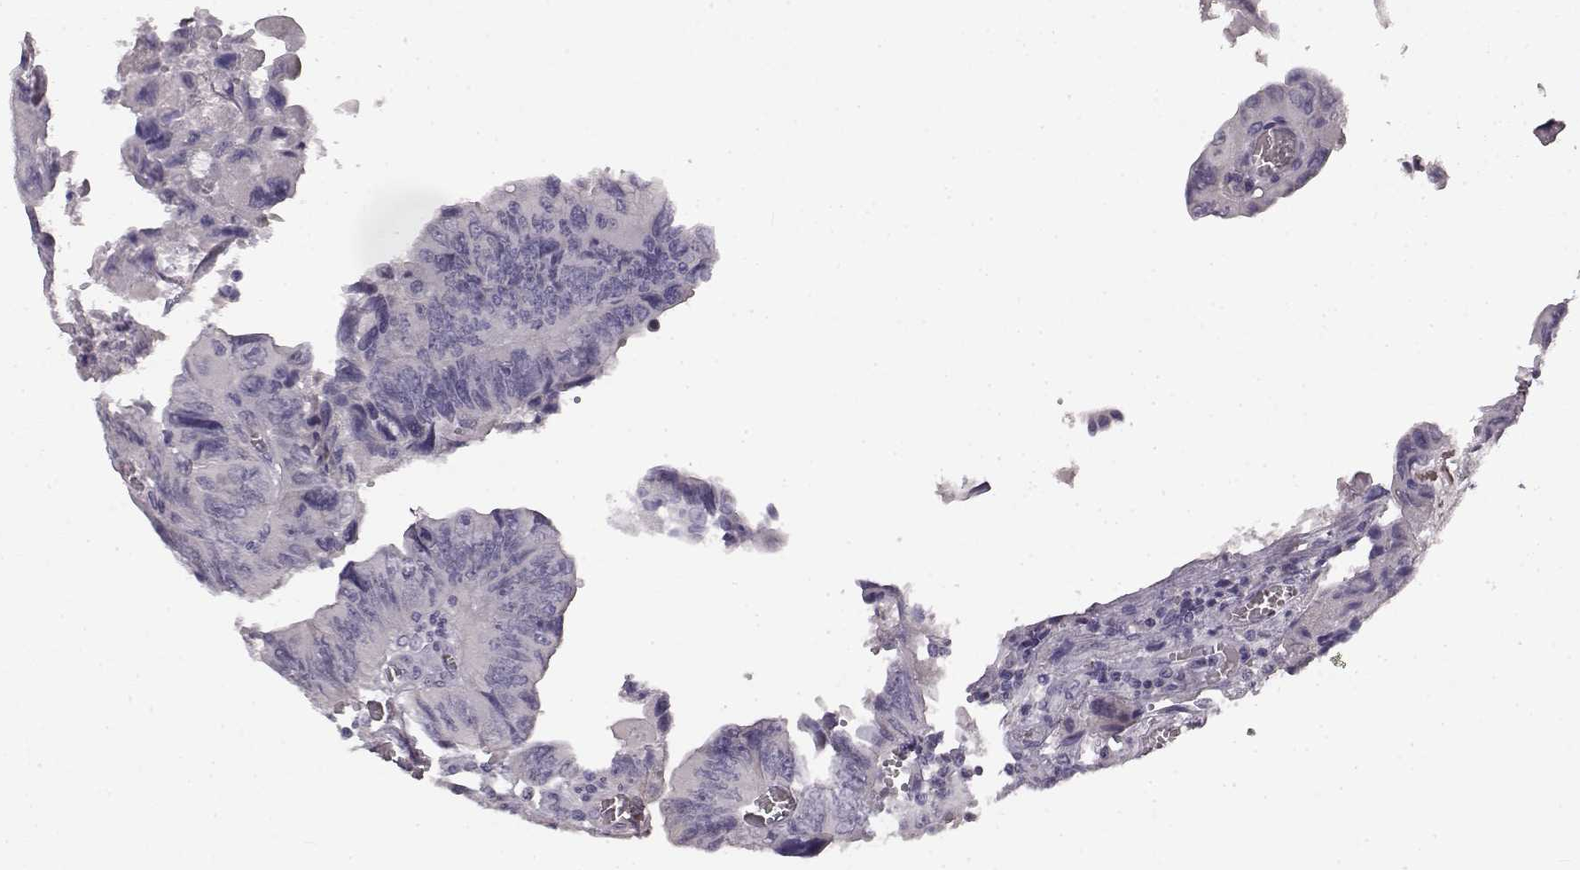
{"staining": {"intensity": "negative", "quantity": "none", "location": "none"}, "tissue": "colorectal cancer", "cell_type": "Tumor cells", "image_type": "cancer", "snomed": [{"axis": "morphology", "description": "Adenocarcinoma, NOS"}, {"axis": "topography", "description": "Colon"}], "caption": "An immunohistochemistry (IHC) micrograph of adenocarcinoma (colorectal) is shown. There is no staining in tumor cells of adenocarcinoma (colorectal). Brightfield microscopy of IHC stained with DAB (3,3'-diaminobenzidine) (brown) and hematoxylin (blue), captured at high magnification.", "gene": "SPAG17", "patient": {"sex": "female", "age": 84}}